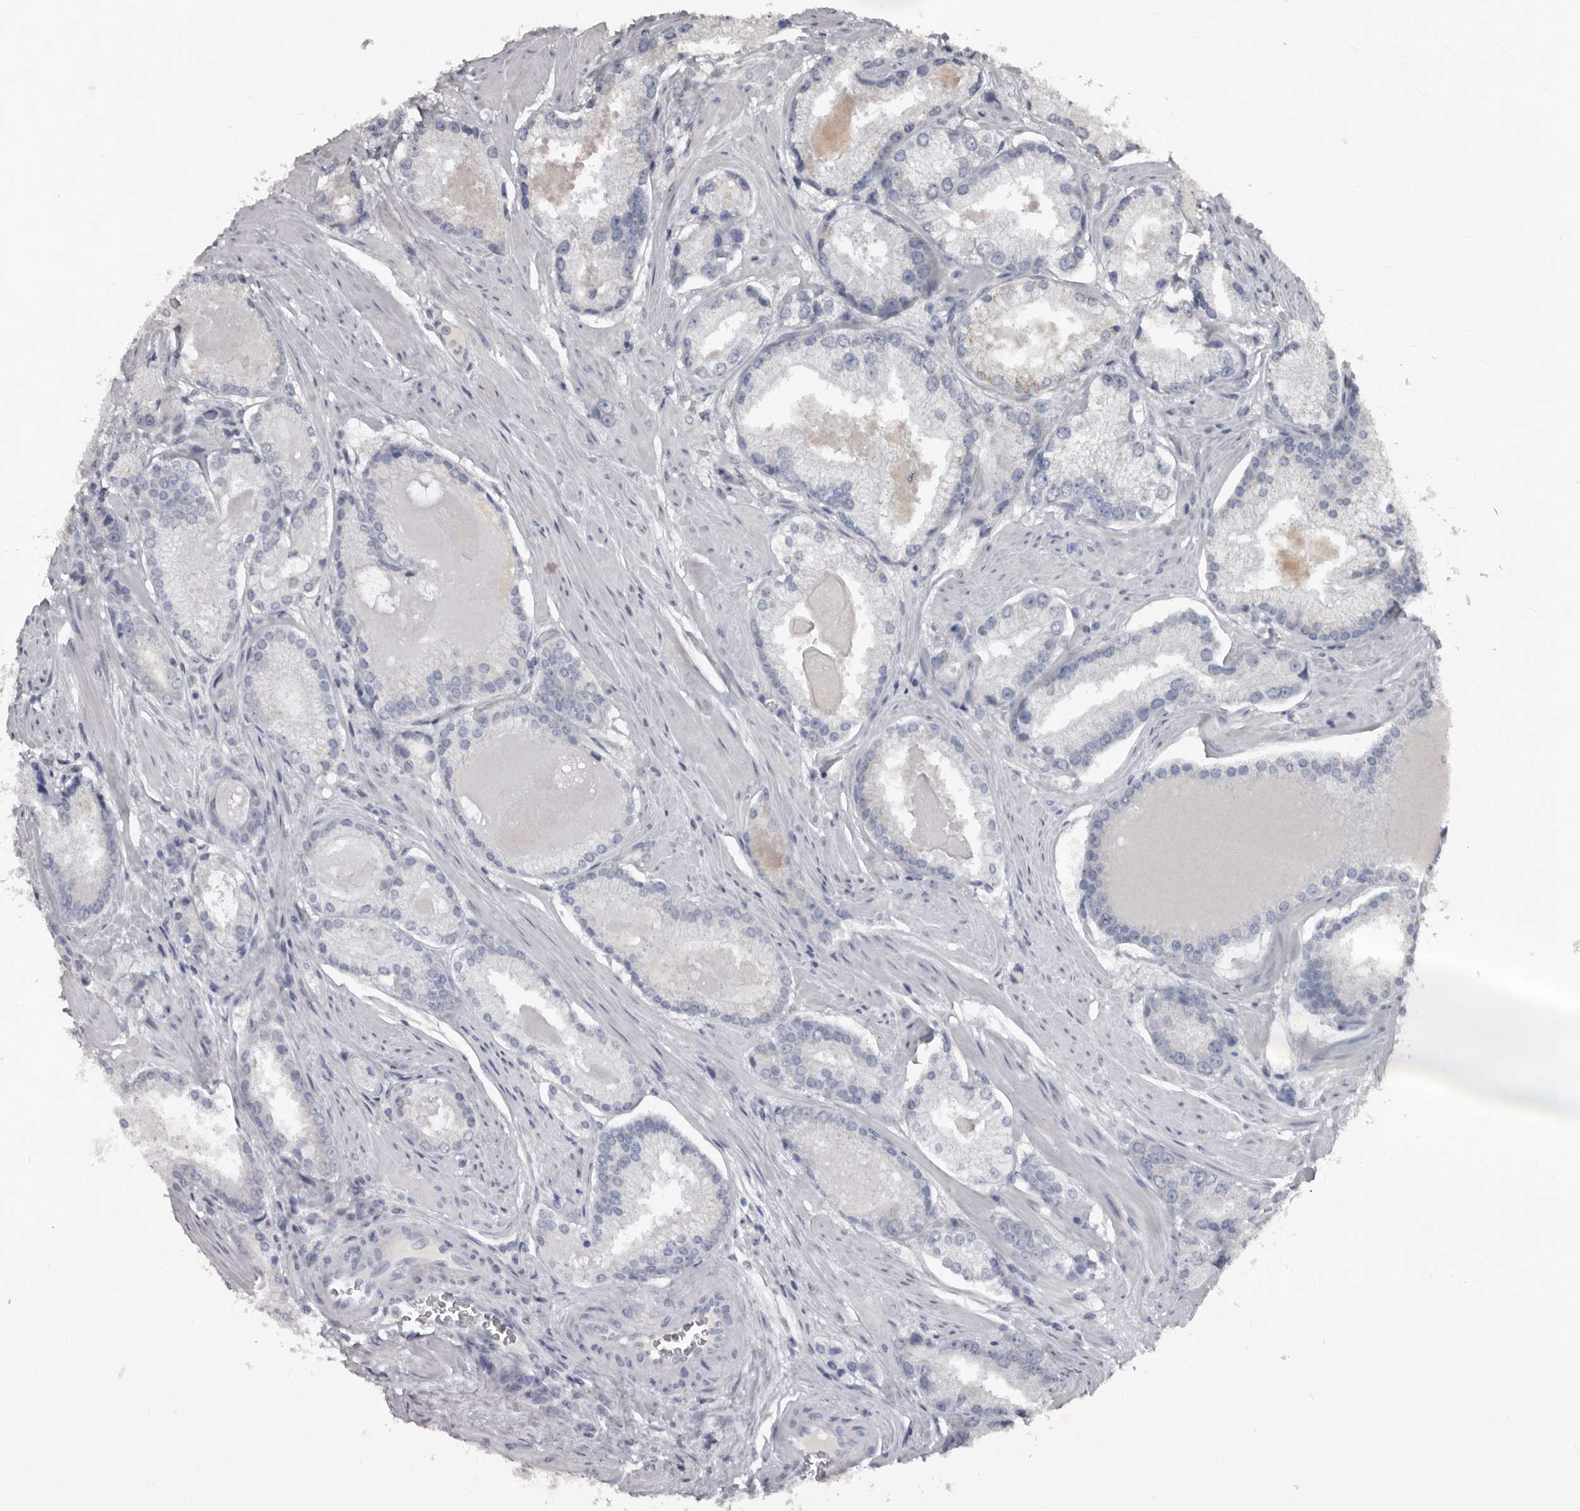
{"staining": {"intensity": "negative", "quantity": "none", "location": "none"}, "tissue": "prostate cancer", "cell_type": "Tumor cells", "image_type": "cancer", "snomed": [{"axis": "morphology", "description": "Adenocarcinoma, Low grade"}, {"axis": "topography", "description": "Prostate"}], "caption": "DAB (3,3'-diaminobenzidine) immunohistochemical staining of prostate low-grade adenocarcinoma exhibits no significant staining in tumor cells.", "gene": "GREB1", "patient": {"sex": "male", "age": 54}}